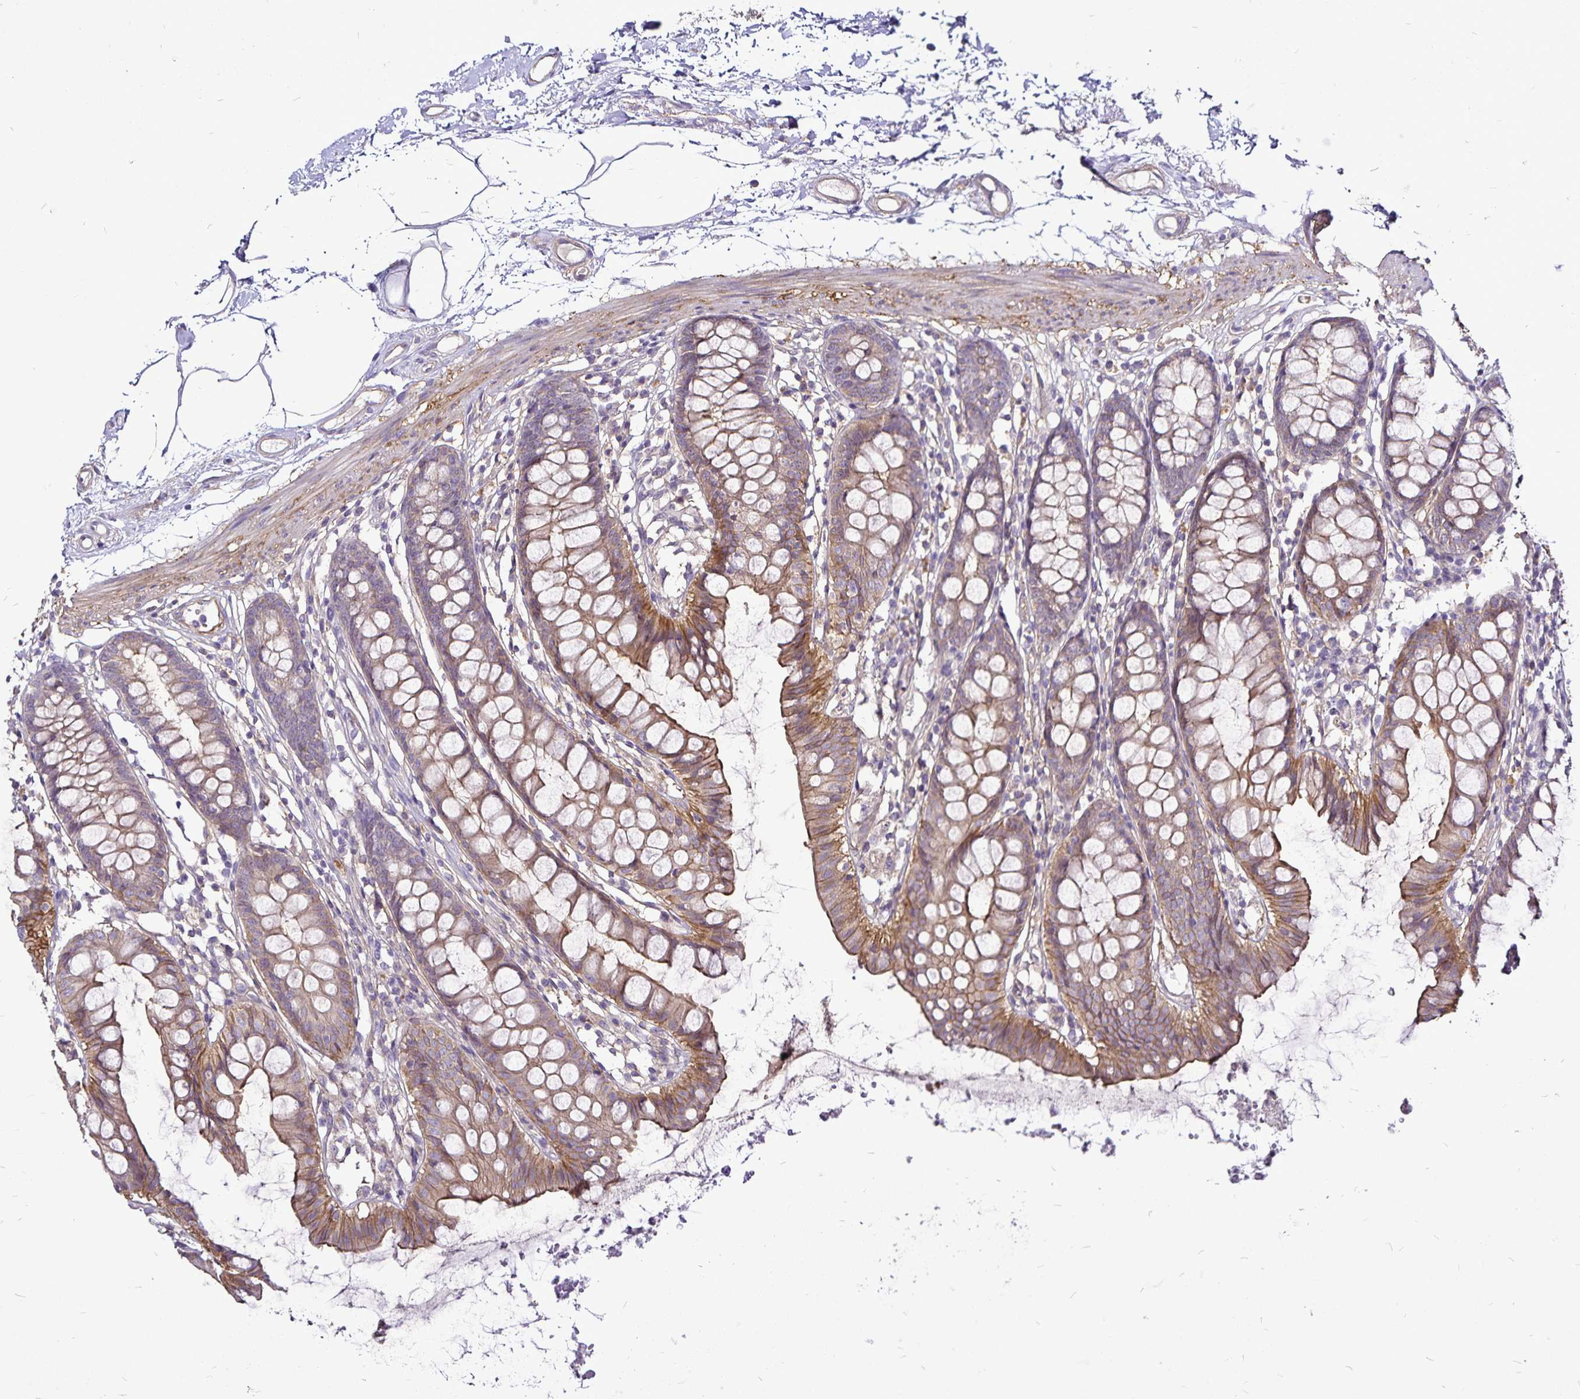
{"staining": {"intensity": "weak", "quantity": ">75%", "location": "cytoplasmic/membranous"}, "tissue": "colon", "cell_type": "Endothelial cells", "image_type": "normal", "snomed": [{"axis": "morphology", "description": "Normal tissue, NOS"}, {"axis": "topography", "description": "Colon"}], "caption": "Benign colon was stained to show a protein in brown. There is low levels of weak cytoplasmic/membranous staining in approximately >75% of endothelial cells.", "gene": "GNG12", "patient": {"sex": "female", "age": 84}}